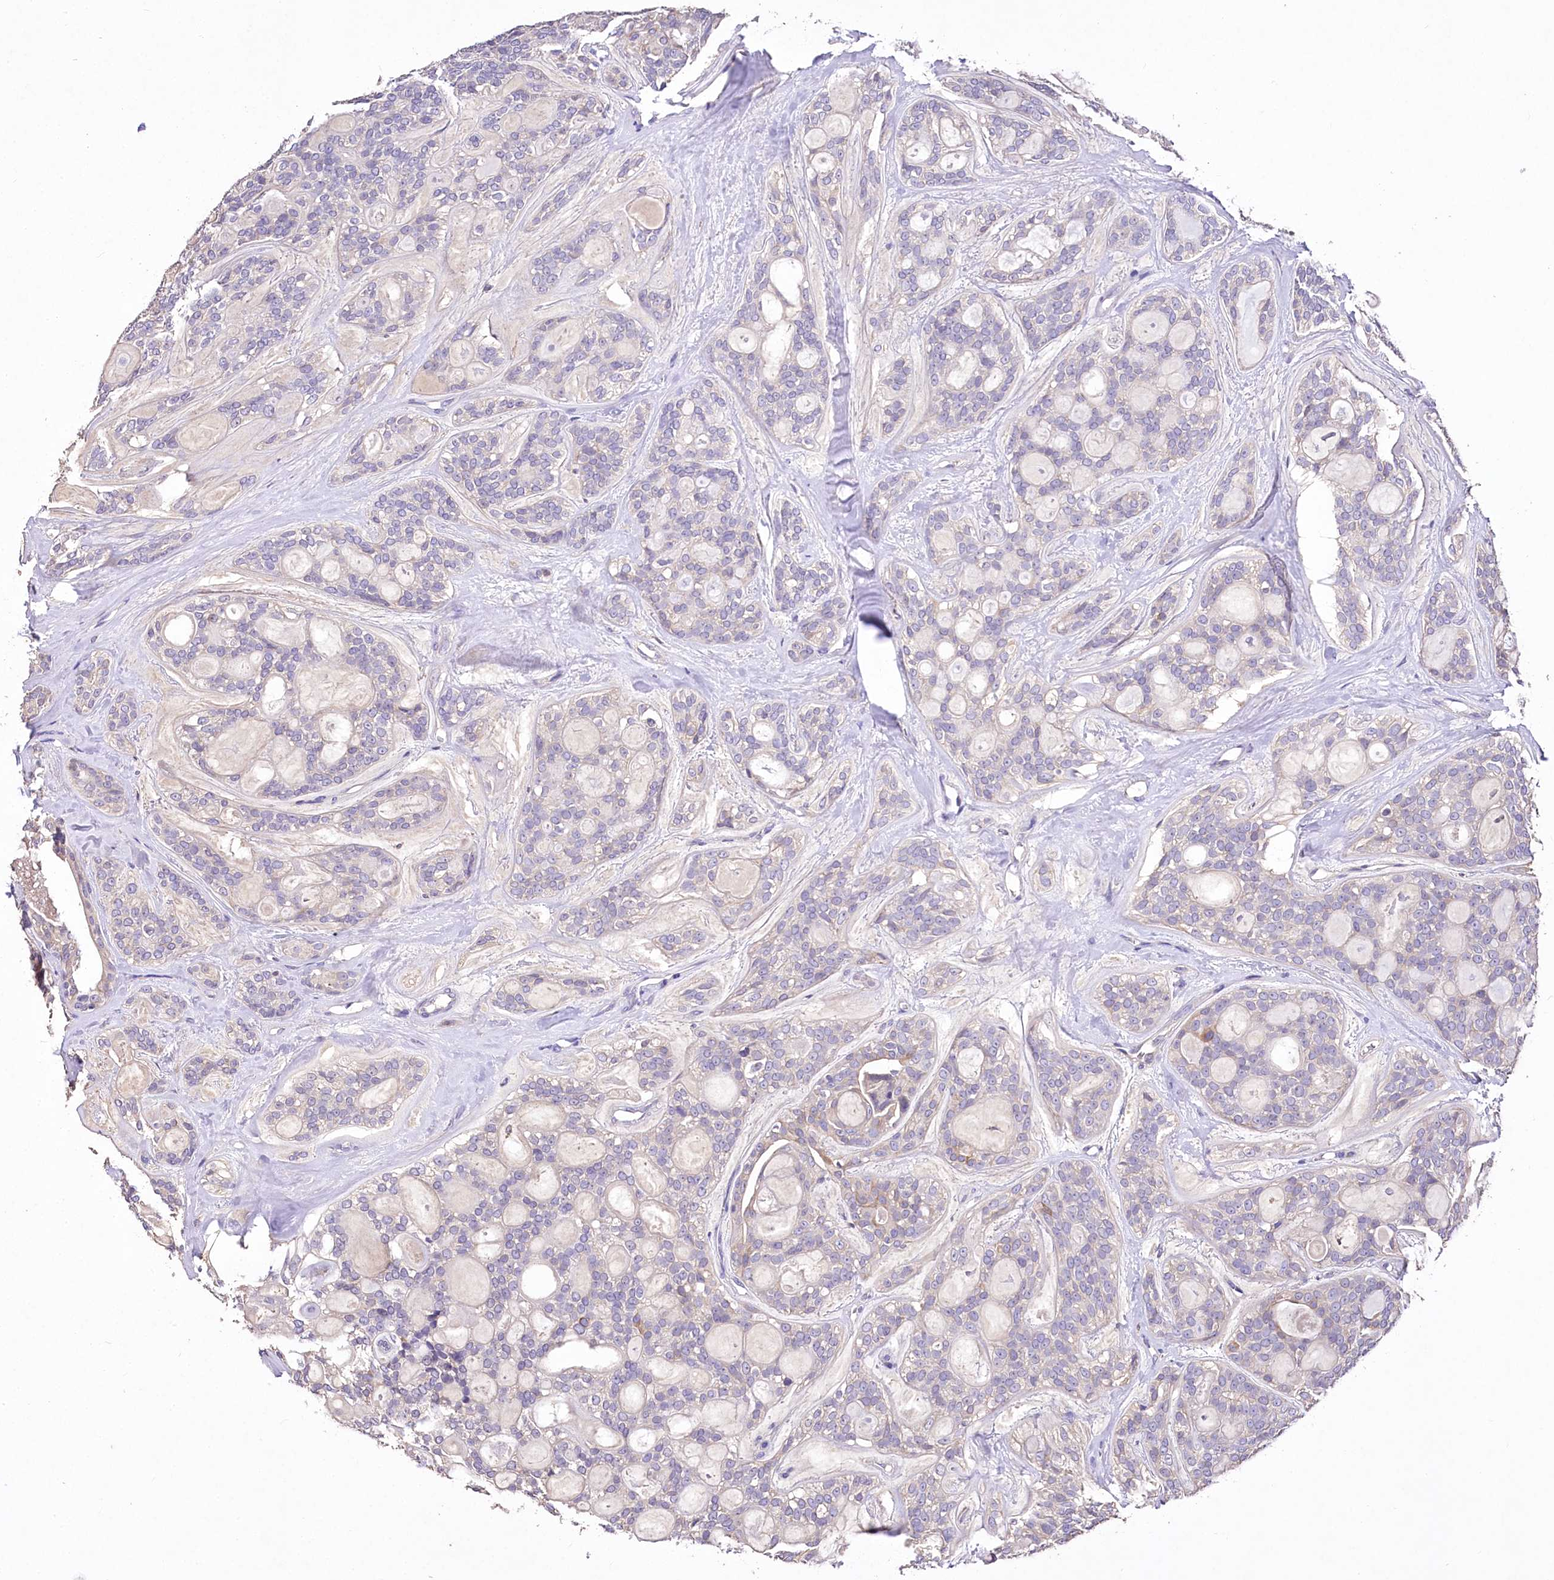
{"staining": {"intensity": "negative", "quantity": "none", "location": "none"}, "tissue": "head and neck cancer", "cell_type": "Tumor cells", "image_type": "cancer", "snomed": [{"axis": "morphology", "description": "Adenocarcinoma, NOS"}, {"axis": "topography", "description": "Head-Neck"}], "caption": "Tumor cells are negative for brown protein staining in head and neck cancer (adenocarcinoma).", "gene": "PCYOX1L", "patient": {"sex": "male", "age": 66}}